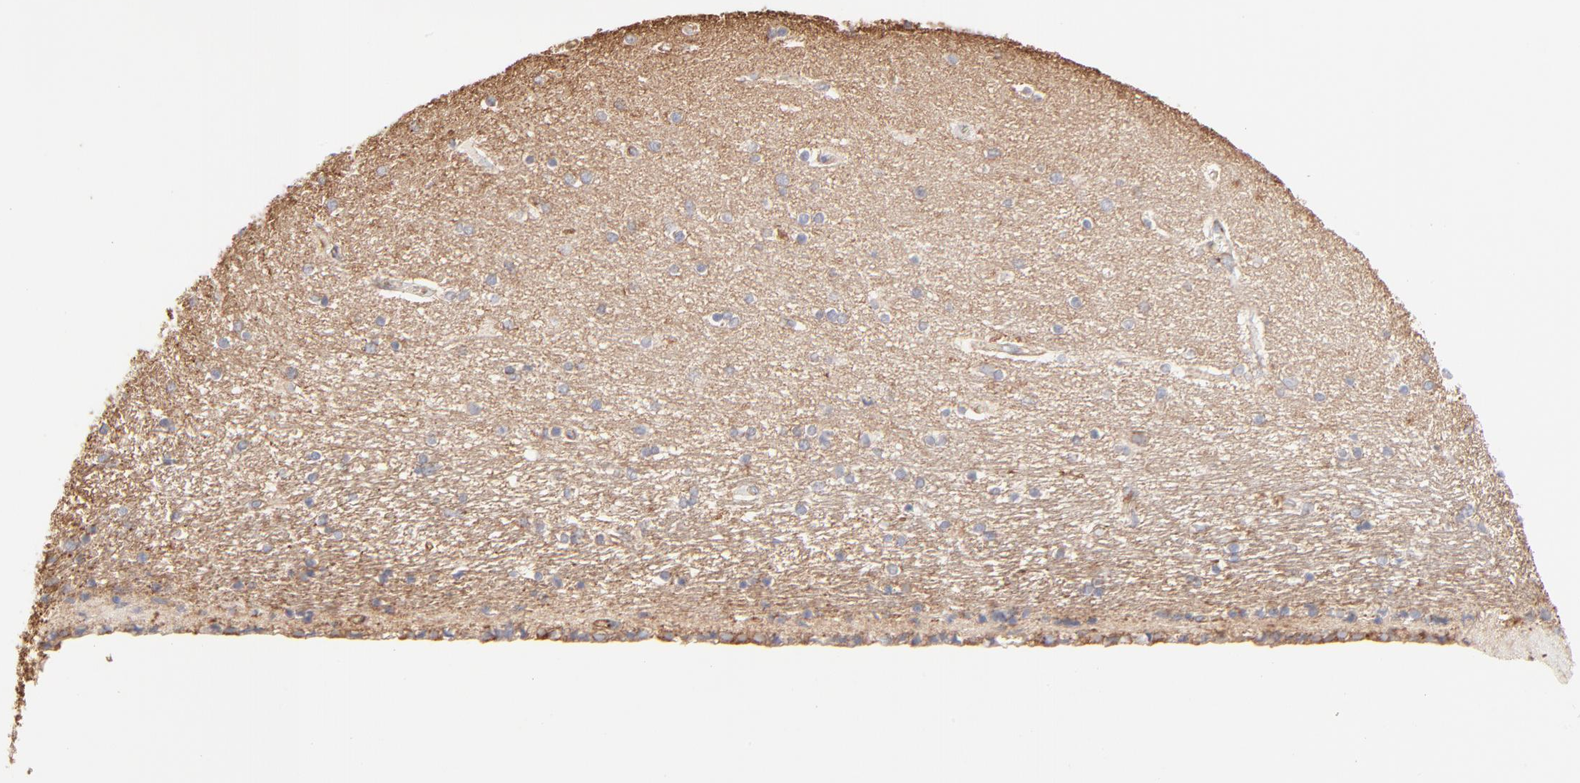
{"staining": {"intensity": "negative", "quantity": "none", "location": "none"}, "tissue": "hippocampus", "cell_type": "Glial cells", "image_type": "normal", "snomed": [{"axis": "morphology", "description": "Normal tissue, NOS"}, {"axis": "topography", "description": "Hippocampus"}], "caption": "Normal hippocampus was stained to show a protein in brown. There is no significant staining in glial cells. Nuclei are stained in blue.", "gene": "CLTB", "patient": {"sex": "female", "age": 54}}